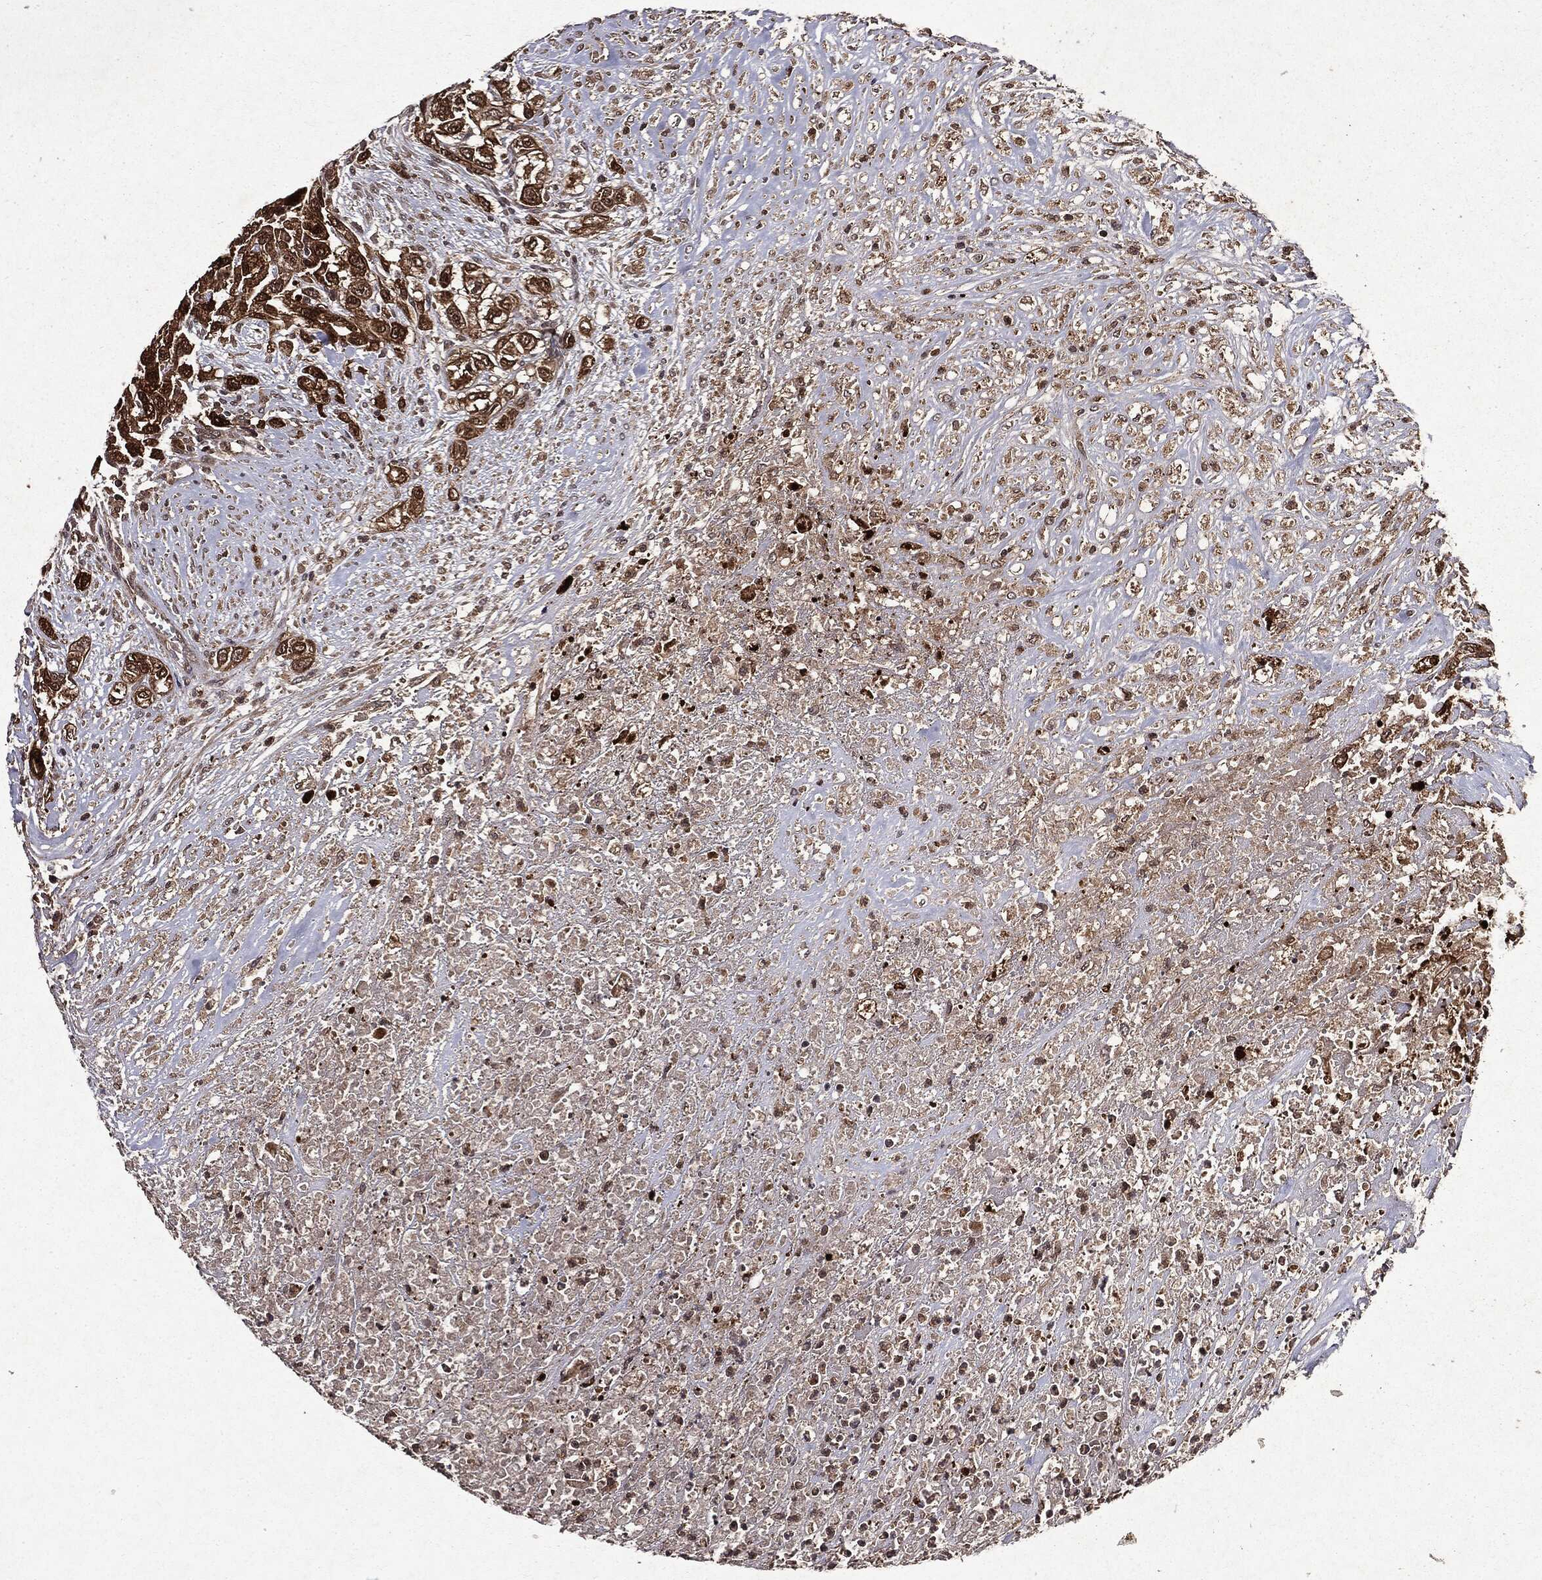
{"staining": {"intensity": "strong", "quantity": ">75%", "location": "cytoplasmic/membranous"}, "tissue": "urothelial cancer", "cell_type": "Tumor cells", "image_type": "cancer", "snomed": [{"axis": "morphology", "description": "Urothelial carcinoma, High grade"}, {"axis": "topography", "description": "Urinary bladder"}], "caption": "High-magnification brightfield microscopy of urothelial cancer stained with DAB (brown) and counterstained with hematoxylin (blue). tumor cells exhibit strong cytoplasmic/membranous positivity is appreciated in approximately>75% of cells. The staining was performed using DAB, with brown indicating positive protein expression. Nuclei are stained blue with hematoxylin.", "gene": "MTOR", "patient": {"sex": "female", "age": 56}}